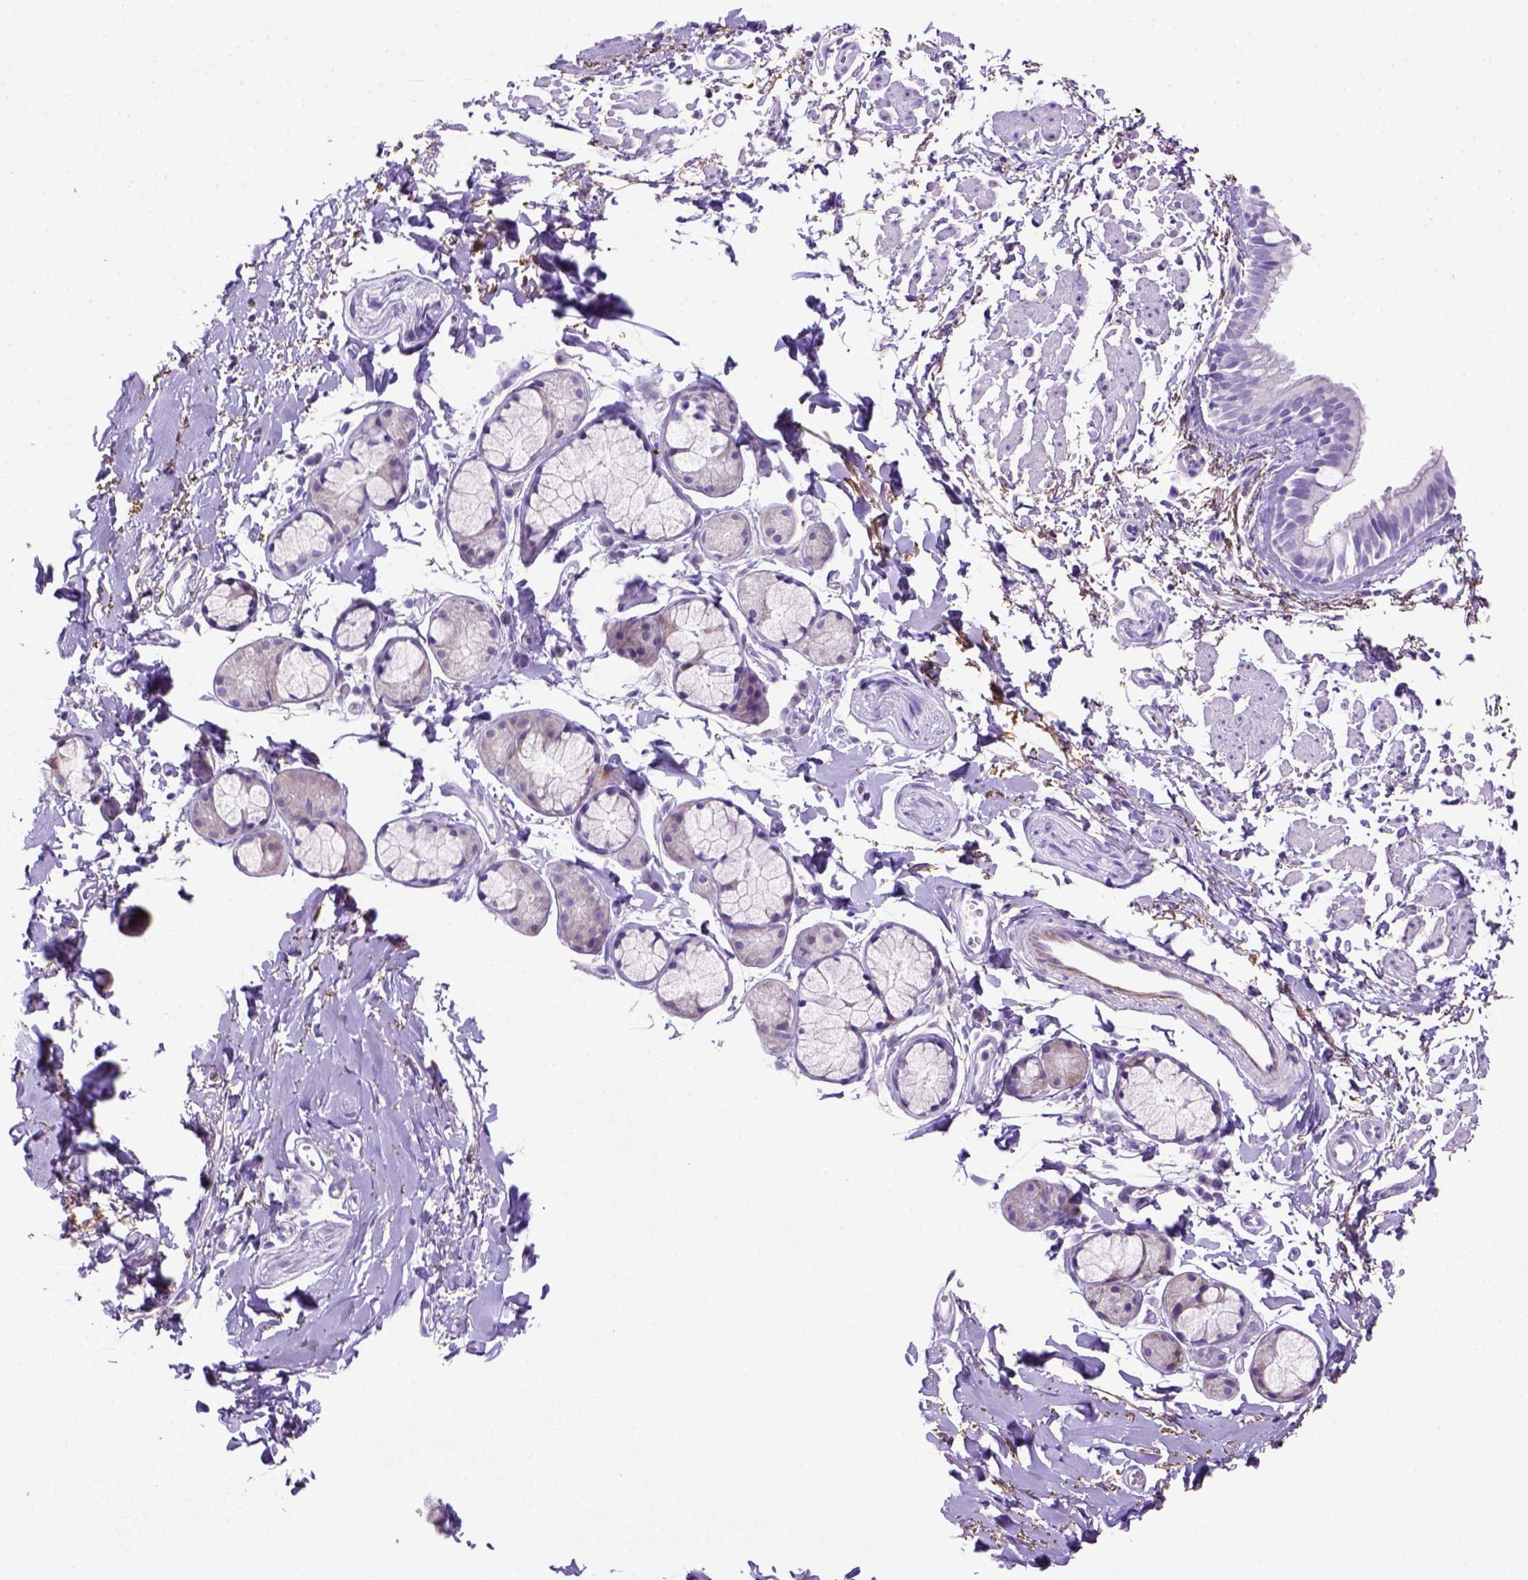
{"staining": {"intensity": "negative", "quantity": "none", "location": "none"}, "tissue": "bronchus", "cell_type": "Respiratory epithelial cells", "image_type": "normal", "snomed": [{"axis": "morphology", "description": "Normal tissue, NOS"}, {"axis": "topography", "description": "Cartilage tissue"}, {"axis": "topography", "description": "Bronchus"}], "caption": "Bronchus was stained to show a protein in brown. There is no significant expression in respiratory epithelial cells. (DAB immunohistochemistry (IHC) with hematoxylin counter stain).", "gene": "SIRPD", "patient": {"sex": "female", "age": 59}}